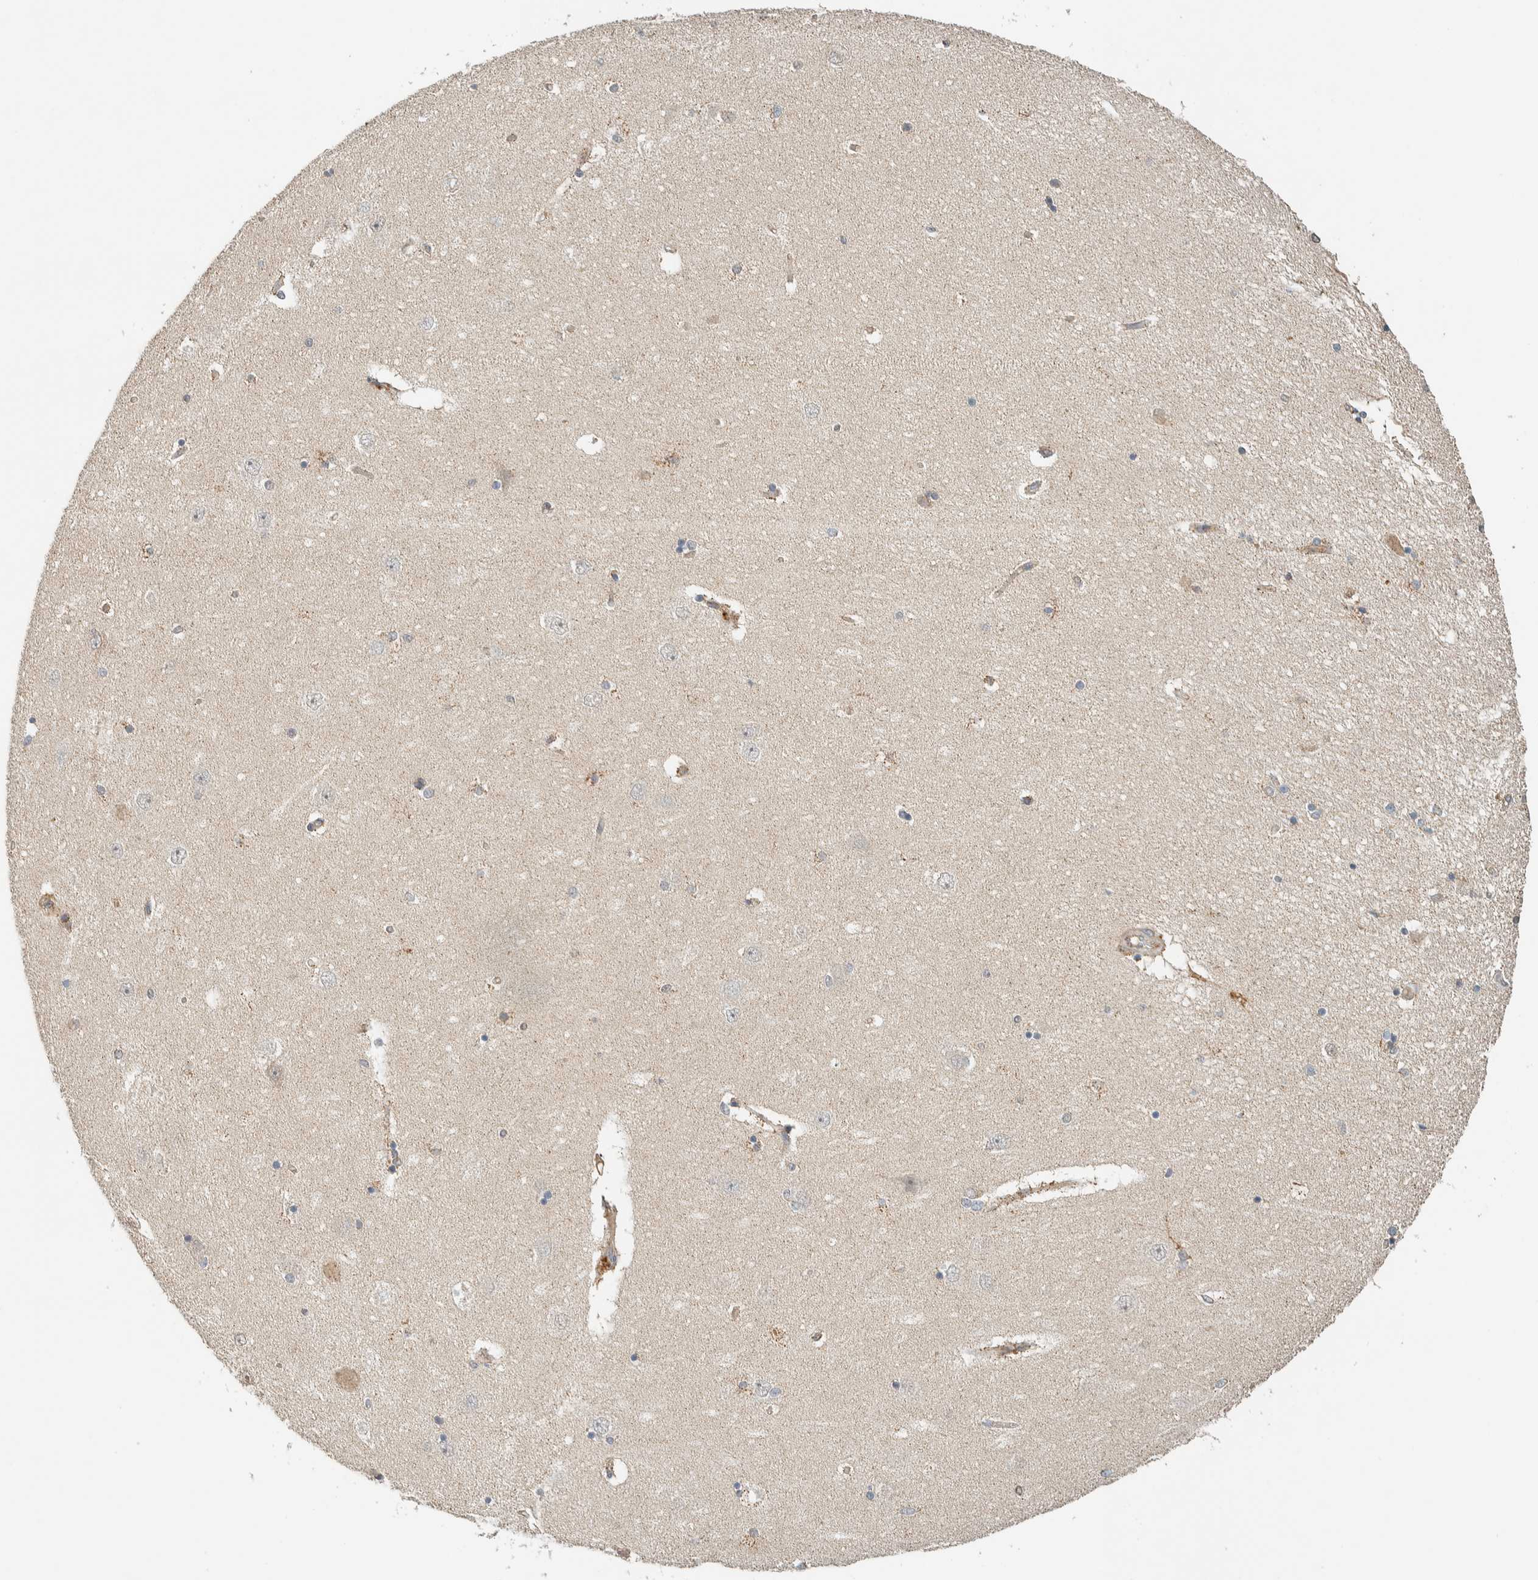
{"staining": {"intensity": "weak", "quantity": "<25%", "location": "cytoplasmic/membranous"}, "tissue": "hippocampus", "cell_type": "Glial cells", "image_type": "normal", "snomed": [{"axis": "morphology", "description": "Normal tissue, NOS"}, {"axis": "topography", "description": "Hippocampus"}], "caption": "Glial cells are negative for brown protein staining in unremarkable hippocampus. (Brightfield microscopy of DAB (3,3'-diaminobenzidine) immunohistochemistry at high magnification).", "gene": "PDE7B", "patient": {"sex": "female", "age": 54}}